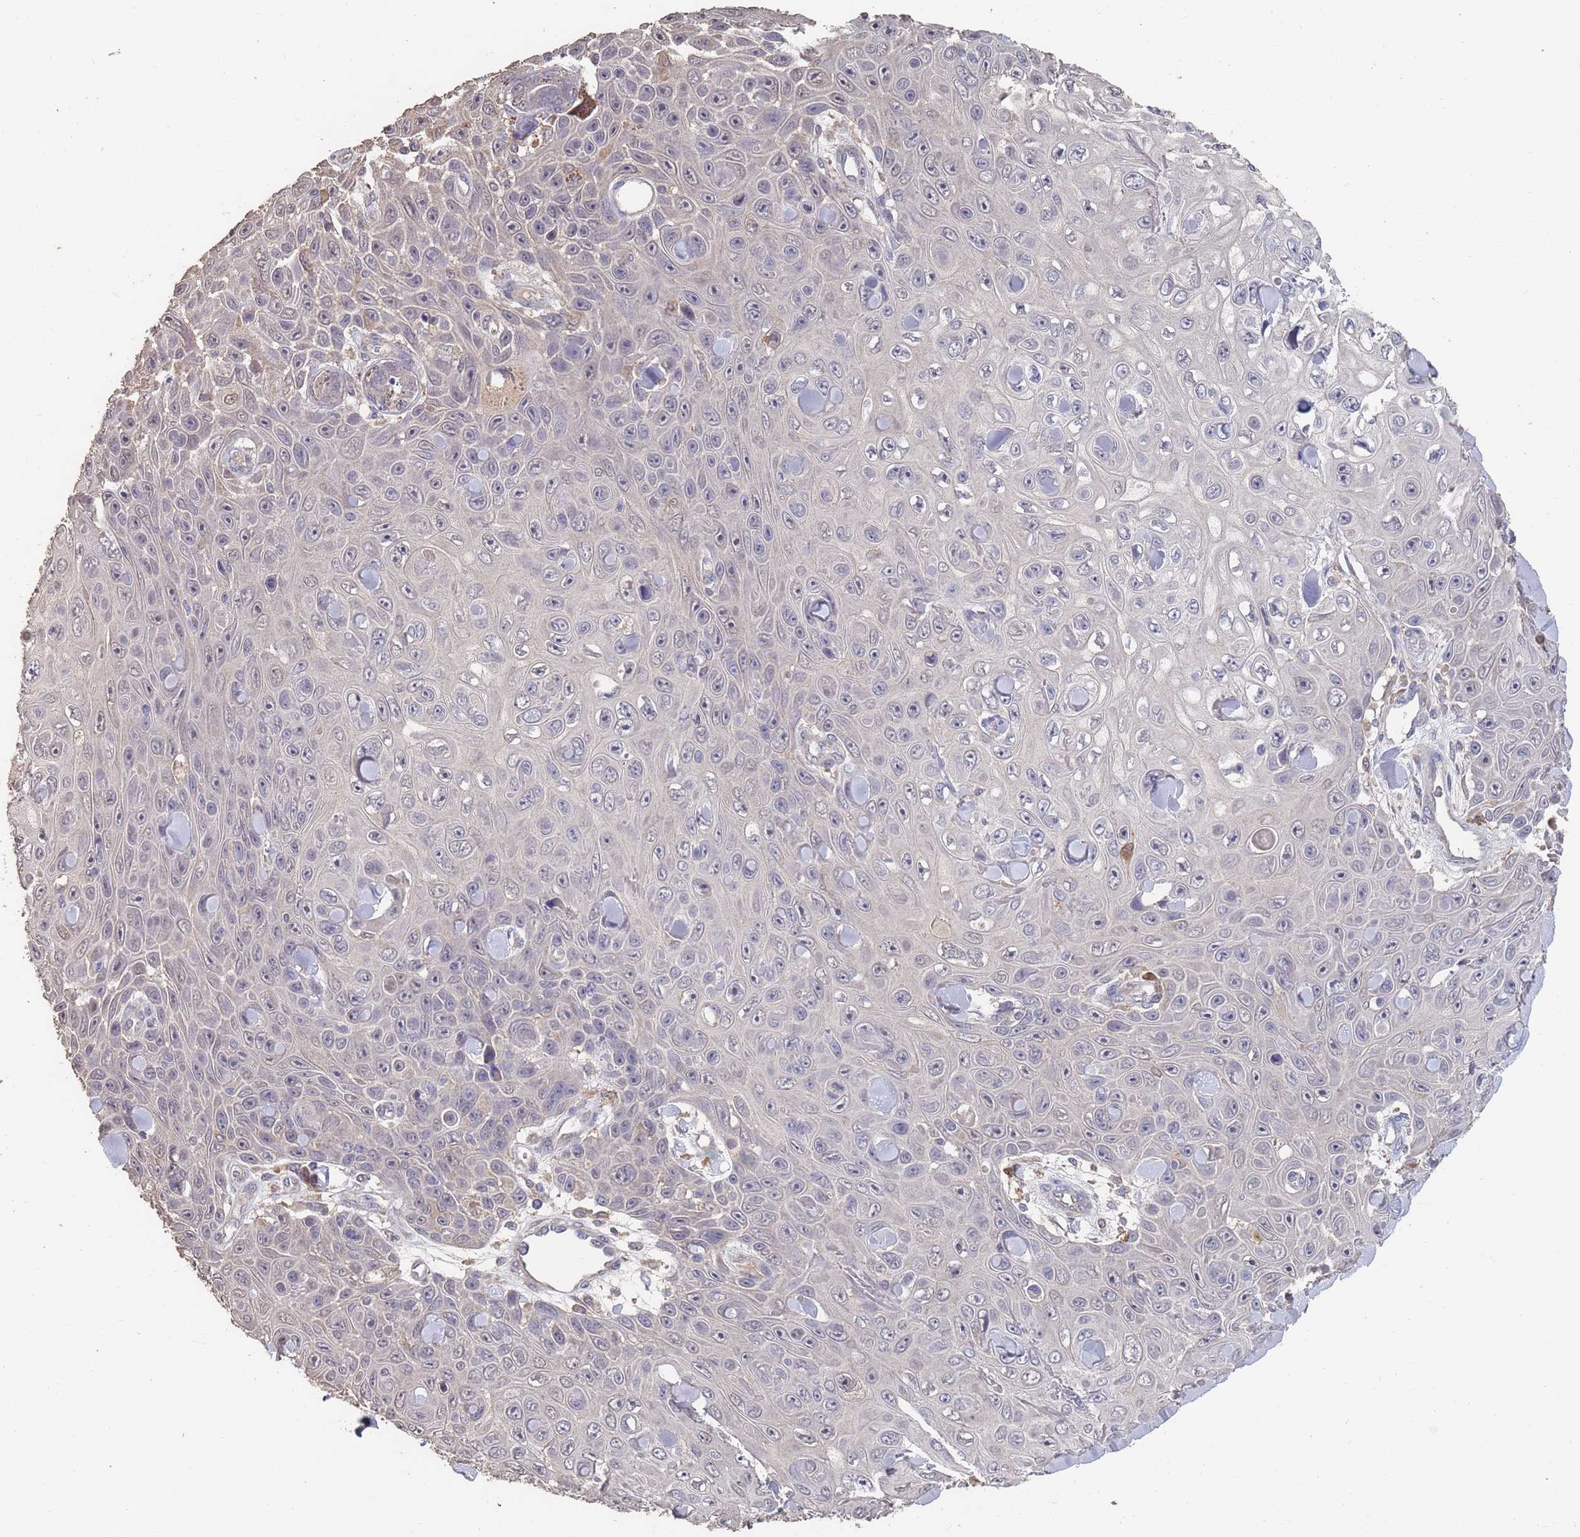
{"staining": {"intensity": "negative", "quantity": "none", "location": "none"}, "tissue": "skin cancer", "cell_type": "Tumor cells", "image_type": "cancer", "snomed": [{"axis": "morphology", "description": "Squamous cell carcinoma, NOS"}, {"axis": "topography", "description": "Skin"}], "caption": "Image shows no significant protein expression in tumor cells of skin squamous cell carcinoma.", "gene": "BTBD18", "patient": {"sex": "male", "age": 82}}